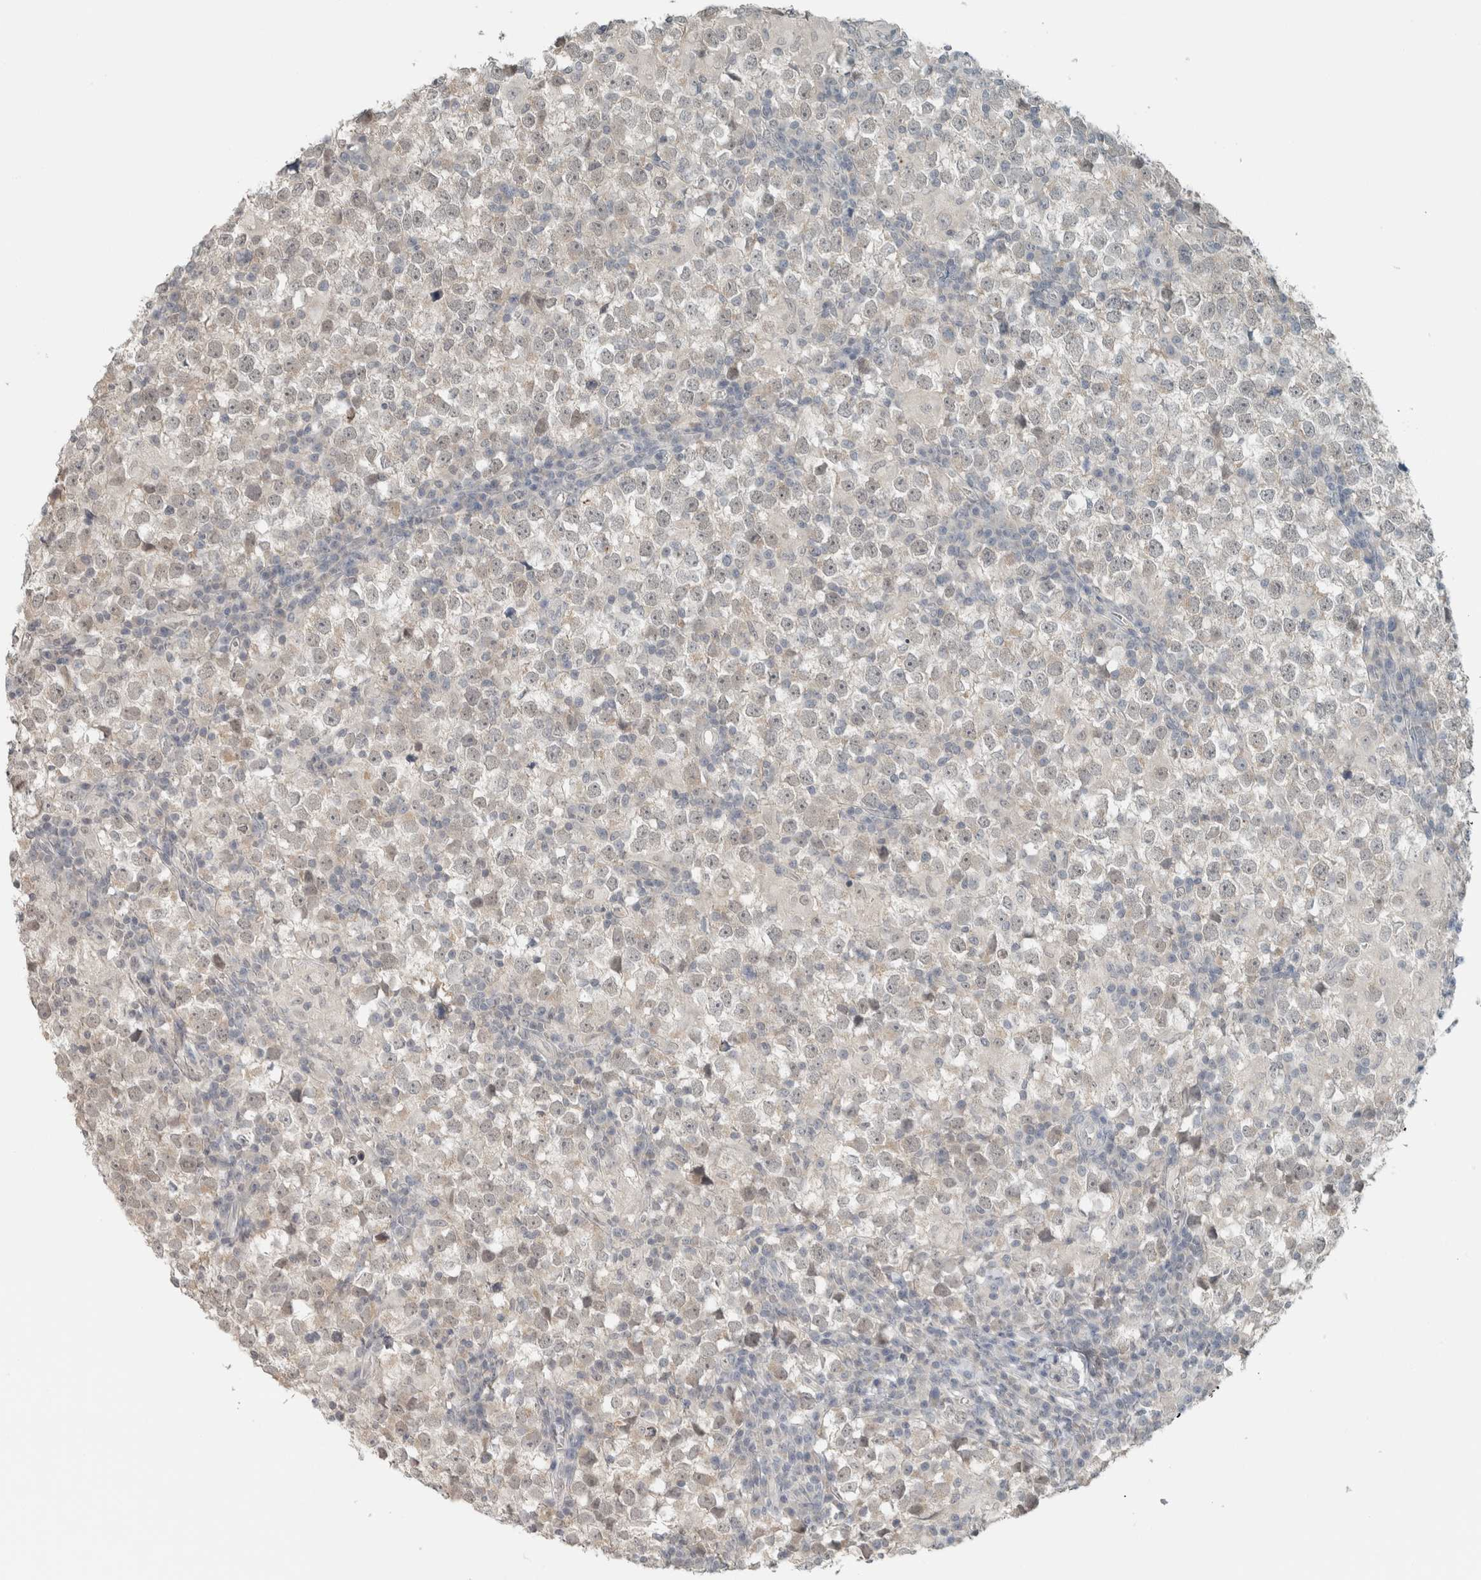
{"staining": {"intensity": "negative", "quantity": "none", "location": "none"}, "tissue": "testis cancer", "cell_type": "Tumor cells", "image_type": "cancer", "snomed": [{"axis": "morphology", "description": "Seminoma, NOS"}, {"axis": "topography", "description": "Testis"}], "caption": "Immunohistochemistry (IHC) photomicrograph of neoplastic tissue: human seminoma (testis) stained with DAB shows no significant protein positivity in tumor cells.", "gene": "TRIT1", "patient": {"sex": "male", "age": 65}}